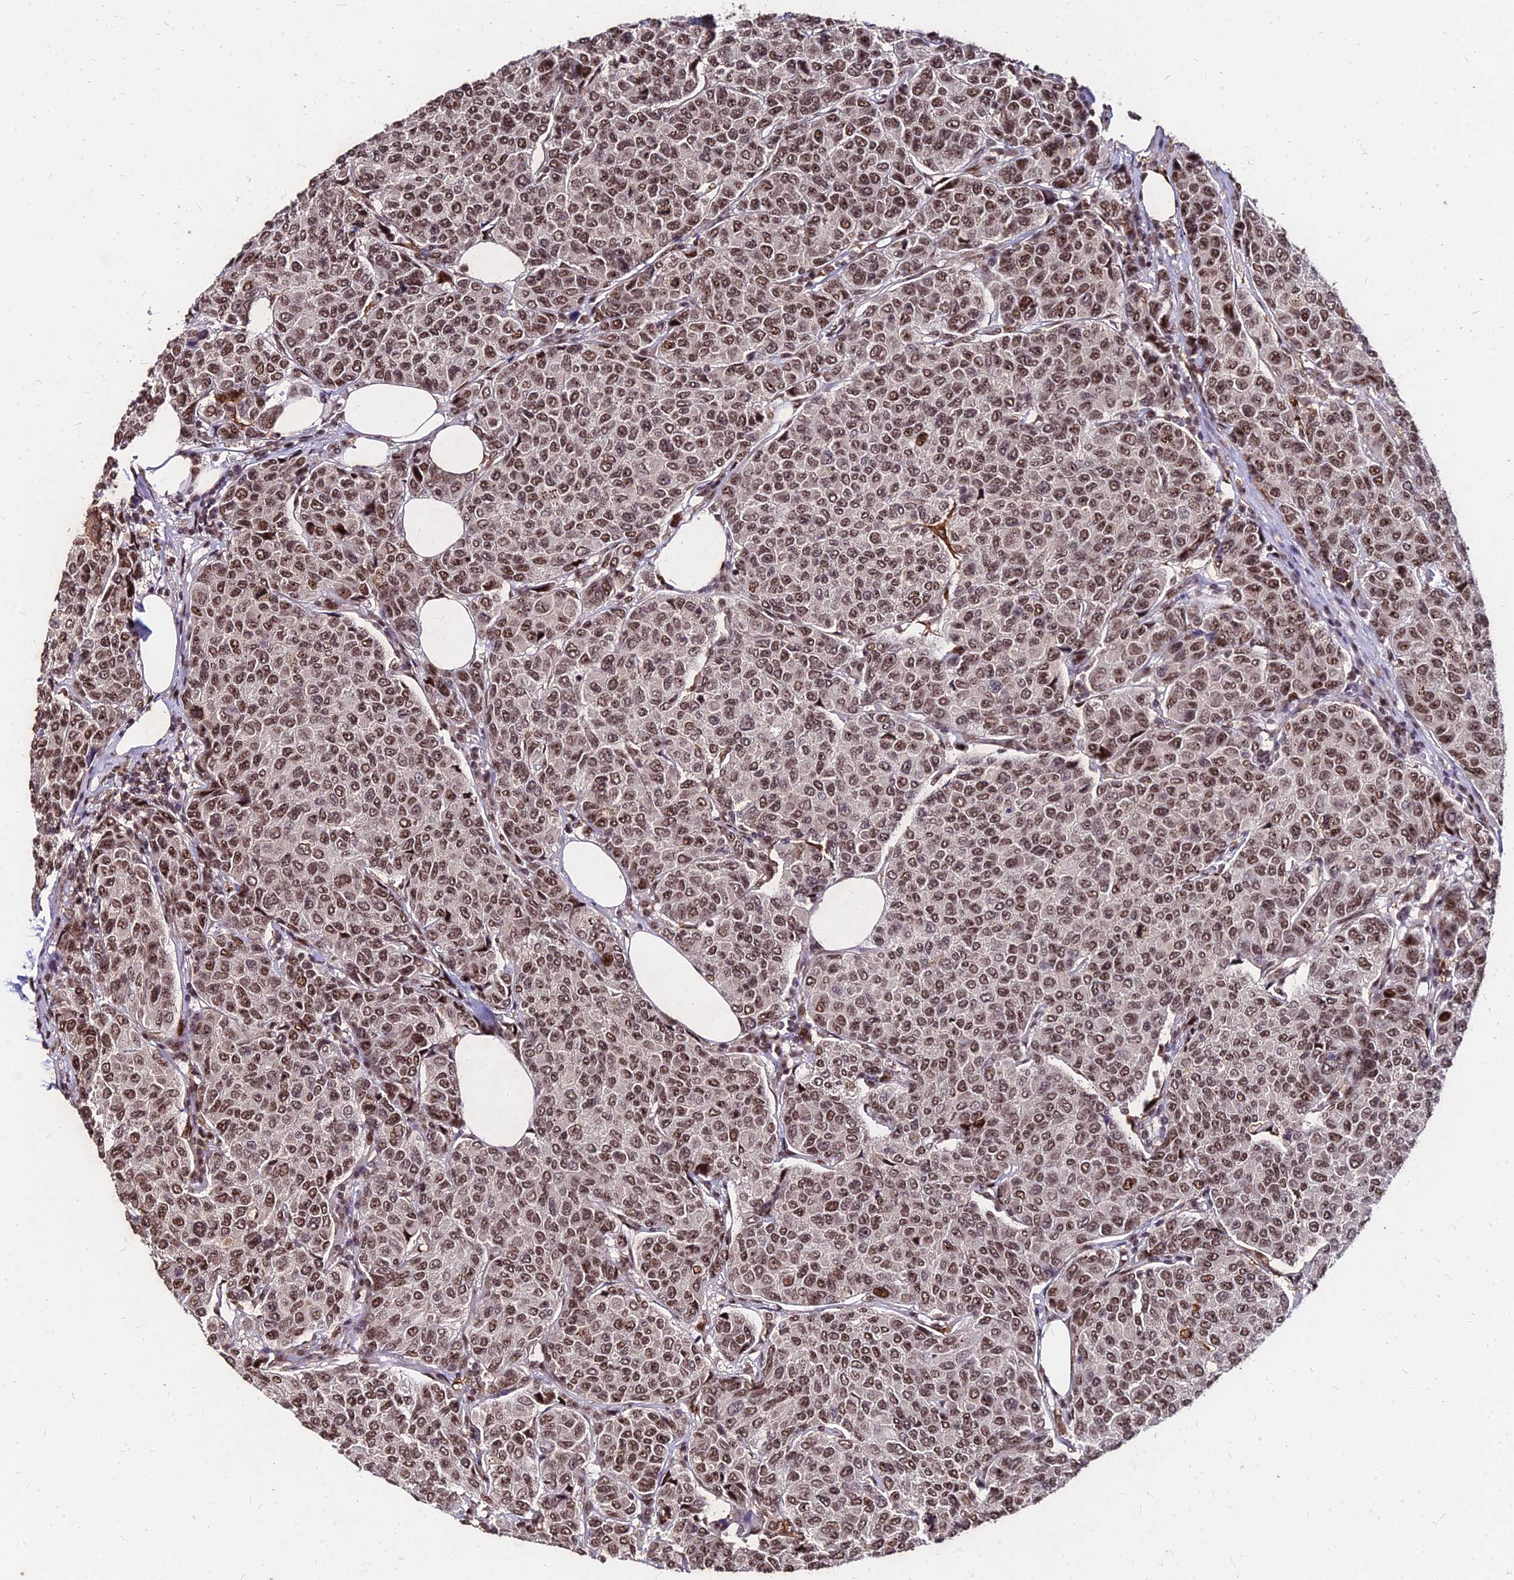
{"staining": {"intensity": "moderate", "quantity": ">75%", "location": "nuclear"}, "tissue": "breast cancer", "cell_type": "Tumor cells", "image_type": "cancer", "snomed": [{"axis": "morphology", "description": "Duct carcinoma"}, {"axis": "topography", "description": "Breast"}], "caption": "Immunohistochemistry (IHC) image of human breast cancer (invasive ductal carcinoma) stained for a protein (brown), which exhibits medium levels of moderate nuclear positivity in about >75% of tumor cells.", "gene": "ZBED4", "patient": {"sex": "female", "age": 55}}